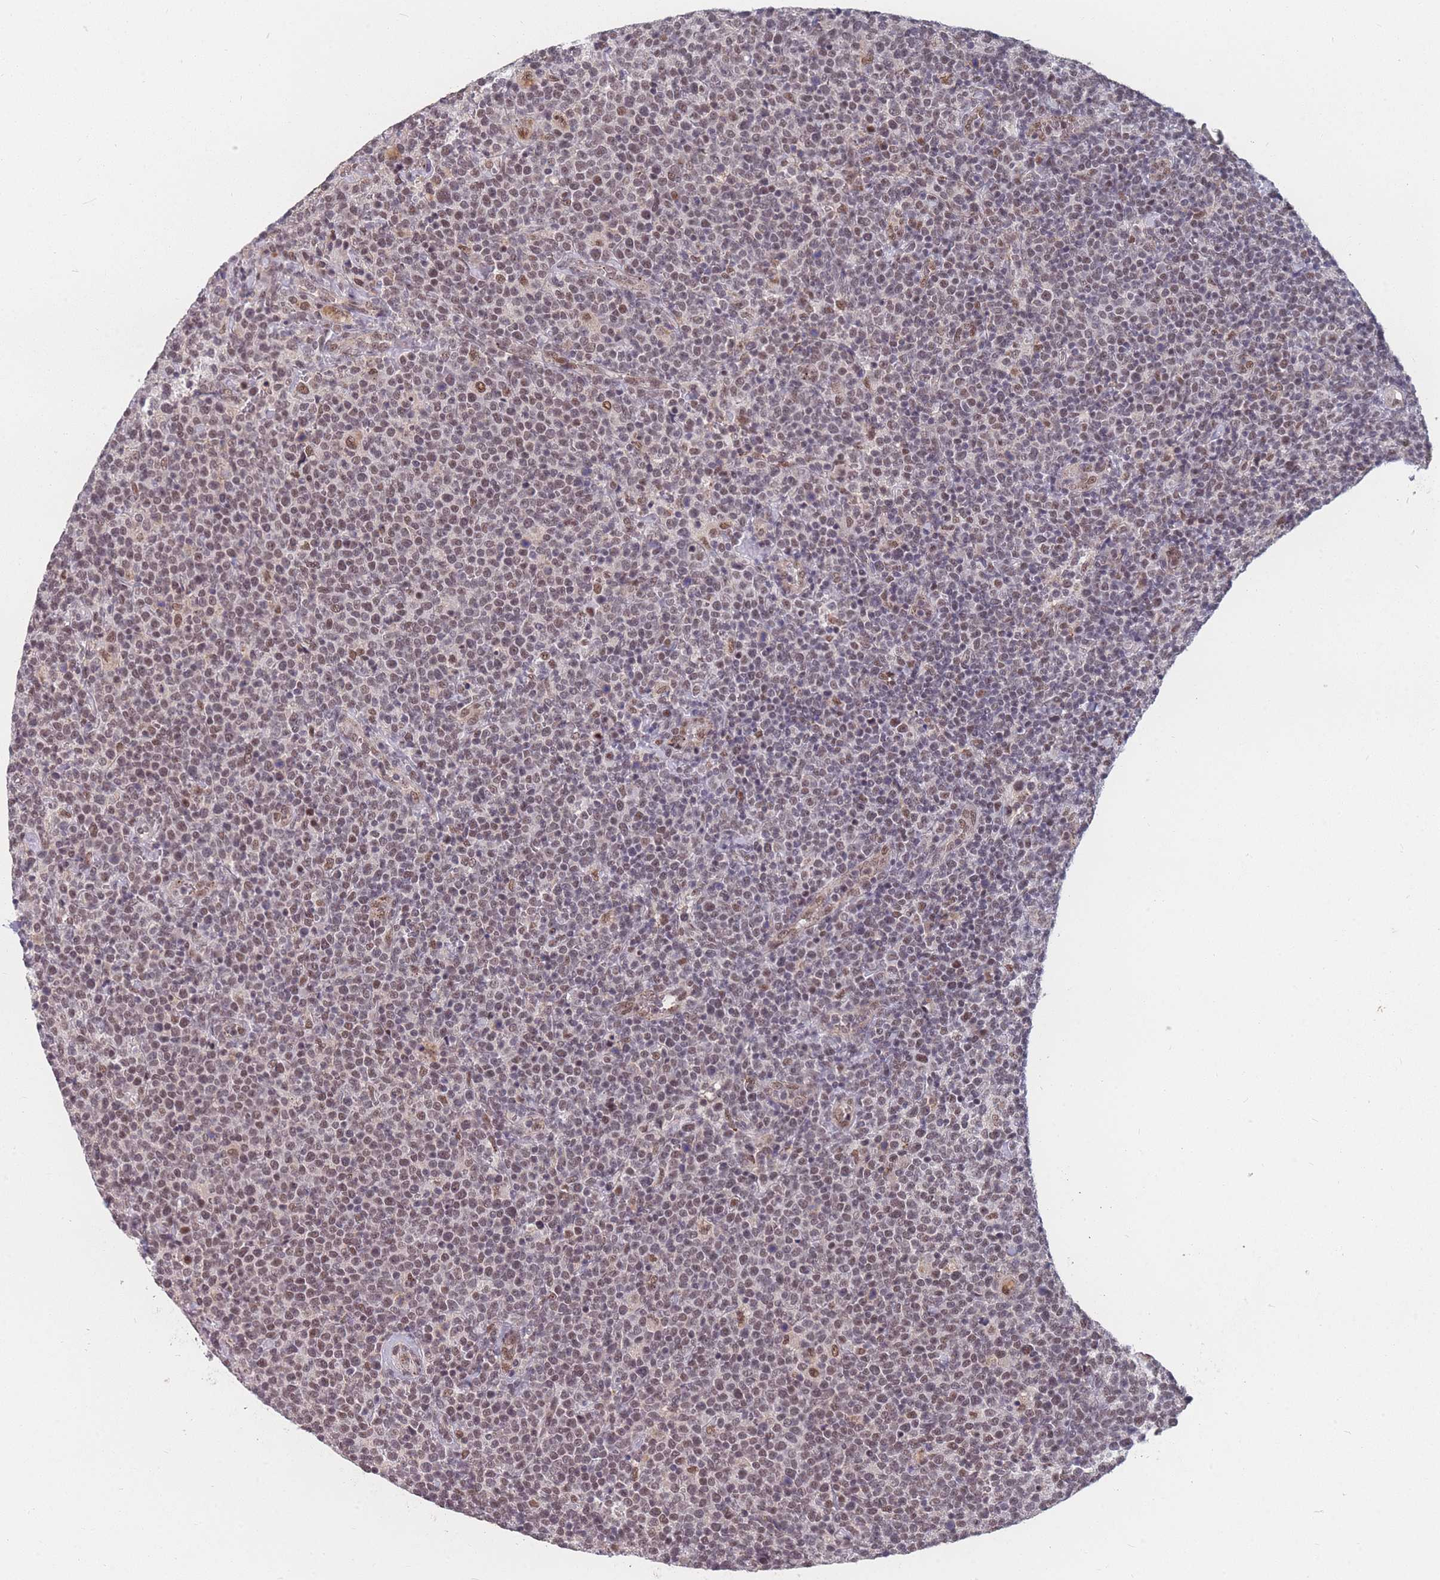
{"staining": {"intensity": "moderate", "quantity": "25%-75%", "location": "nuclear"}, "tissue": "lymphoma", "cell_type": "Tumor cells", "image_type": "cancer", "snomed": [{"axis": "morphology", "description": "Malignant lymphoma, non-Hodgkin's type, High grade"}, {"axis": "topography", "description": "Lymph node"}], "caption": "Protein analysis of high-grade malignant lymphoma, non-Hodgkin's type tissue demonstrates moderate nuclear positivity in approximately 25%-75% of tumor cells.", "gene": "SNRPA1", "patient": {"sex": "male", "age": 61}}